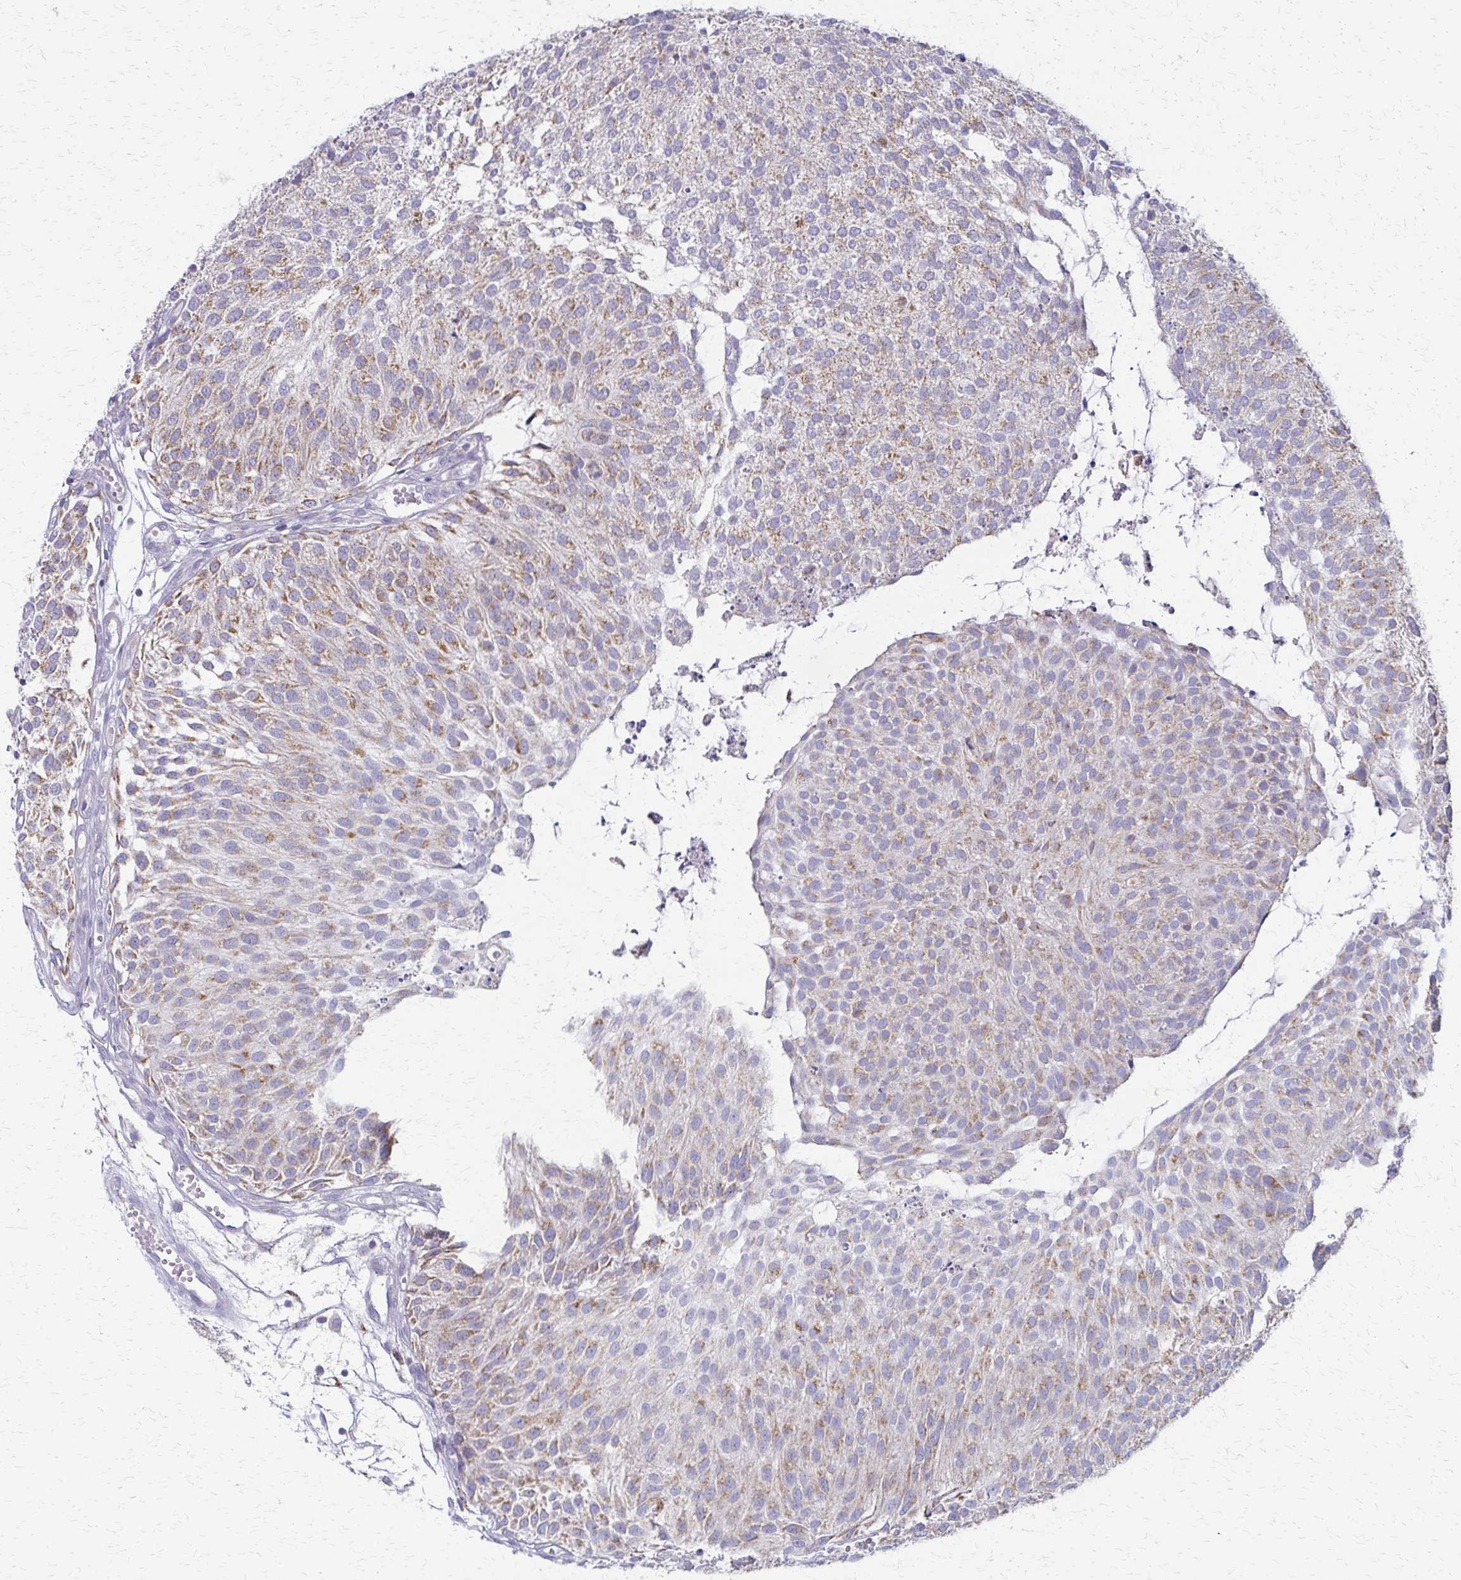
{"staining": {"intensity": "moderate", "quantity": "25%-75%", "location": "cytoplasmic/membranous"}, "tissue": "urothelial cancer", "cell_type": "Tumor cells", "image_type": "cancer", "snomed": [{"axis": "morphology", "description": "Urothelial carcinoma, NOS"}, {"axis": "topography", "description": "Urinary bladder"}], "caption": "The histopathology image exhibits a brown stain indicating the presence of a protein in the cytoplasmic/membranous of tumor cells in urothelial cancer.", "gene": "ZSCAN5B", "patient": {"sex": "male", "age": 84}}